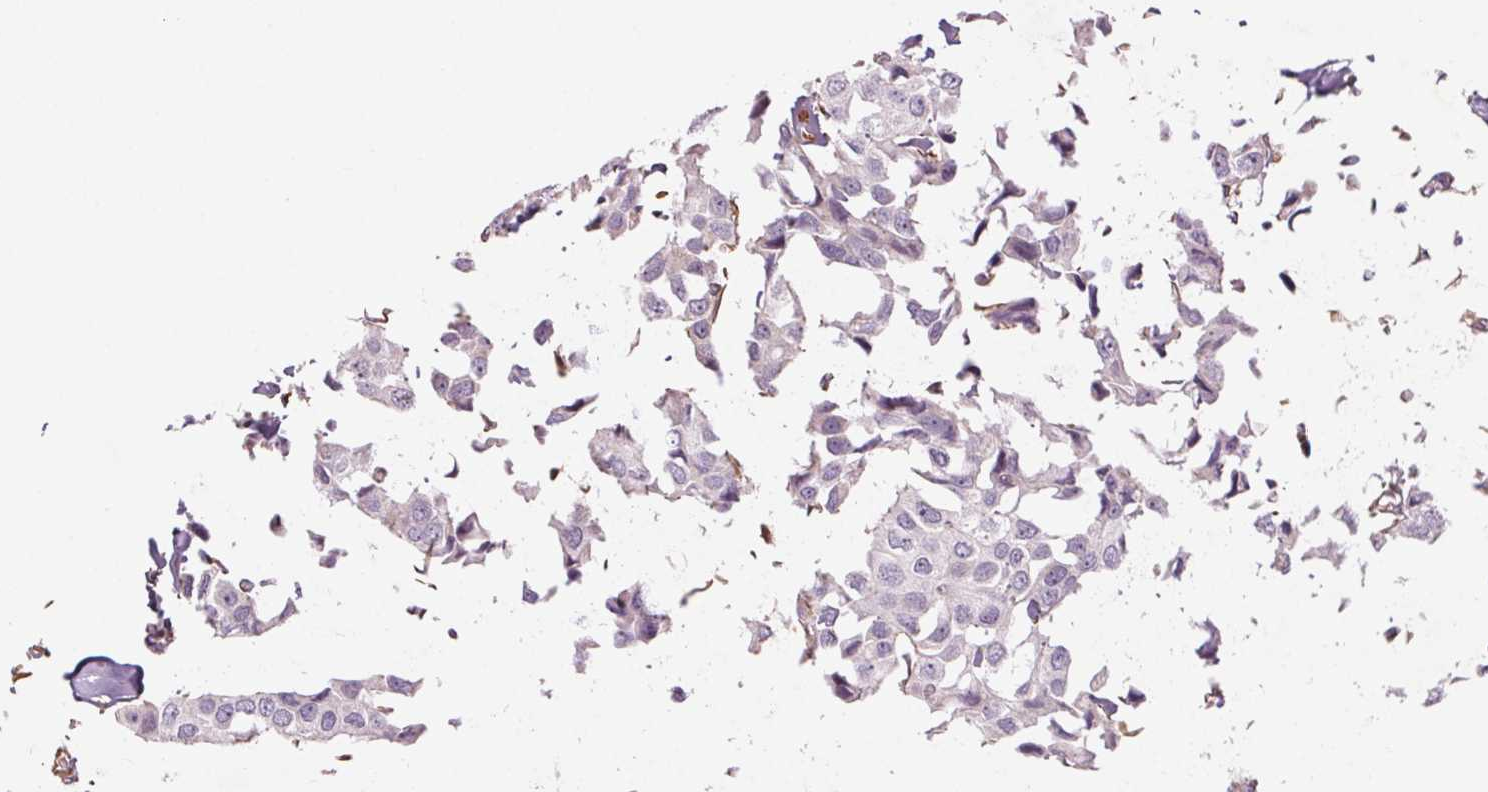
{"staining": {"intensity": "negative", "quantity": "none", "location": "none"}, "tissue": "breast cancer", "cell_type": "Tumor cells", "image_type": "cancer", "snomed": [{"axis": "morphology", "description": "Duct carcinoma"}, {"axis": "topography", "description": "Breast"}], "caption": "This micrograph is of breast cancer stained with immunohistochemistry (IHC) to label a protein in brown with the nuclei are counter-stained blue. There is no staining in tumor cells. (DAB immunohistochemistry (IHC), high magnification).", "gene": "CCSER1", "patient": {"sex": "female", "age": 80}}